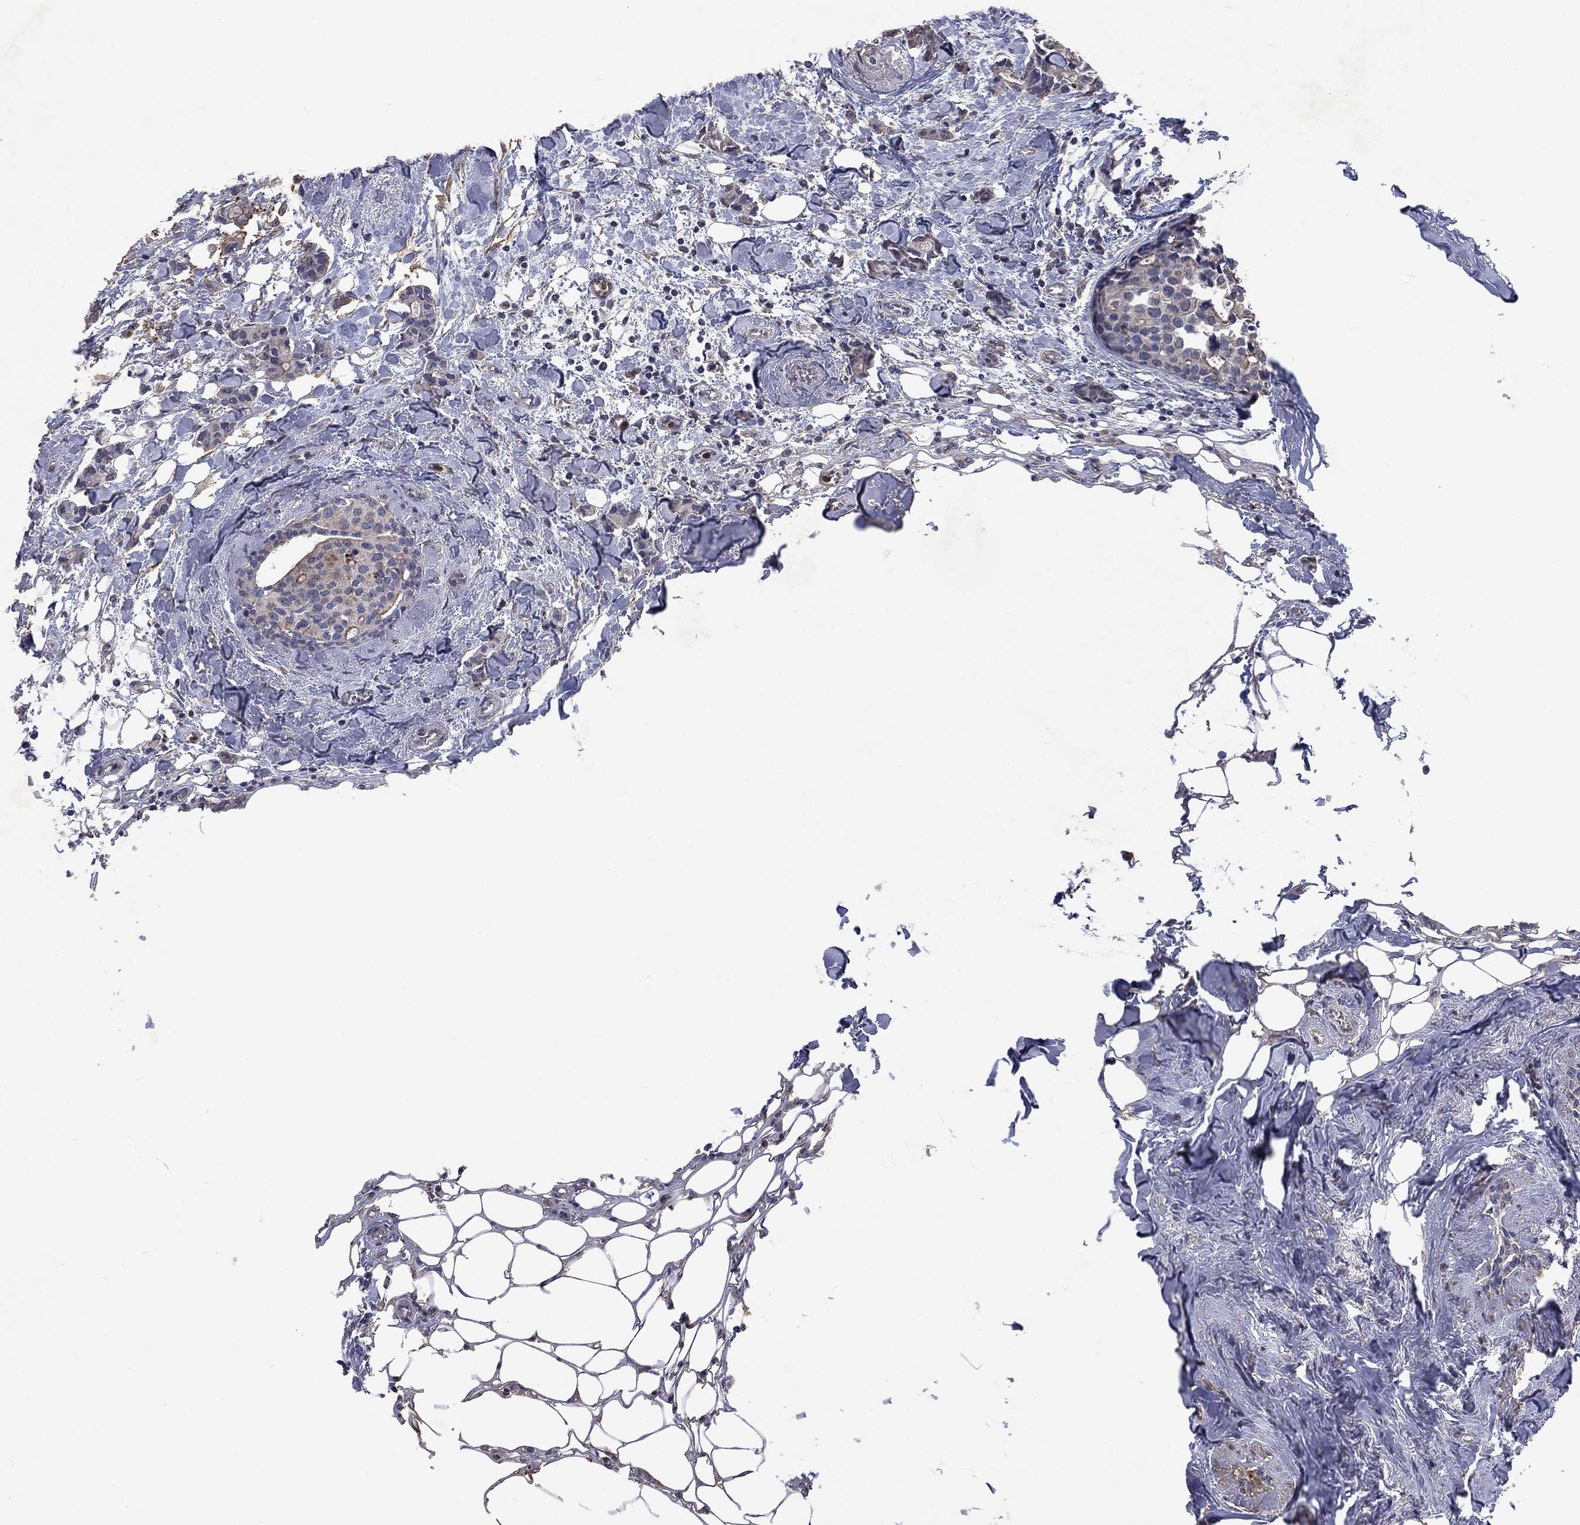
{"staining": {"intensity": "negative", "quantity": "none", "location": "none"}, "tissue": "breast cancer", "cell_type": "Tumor cells", "image_type": "cancer", "snomed": [{"axis": "morphology", "description": "Duct carcinoma"}, {"axis": "topography", "description": "Breast"}], "caption": "IHC photomicrograph of human breast cancer stained for a protein (brown), which demonstrates no staining in tumor cells.", "gene": "CHST5", "patient": {"sex": "female", "age": 83}}